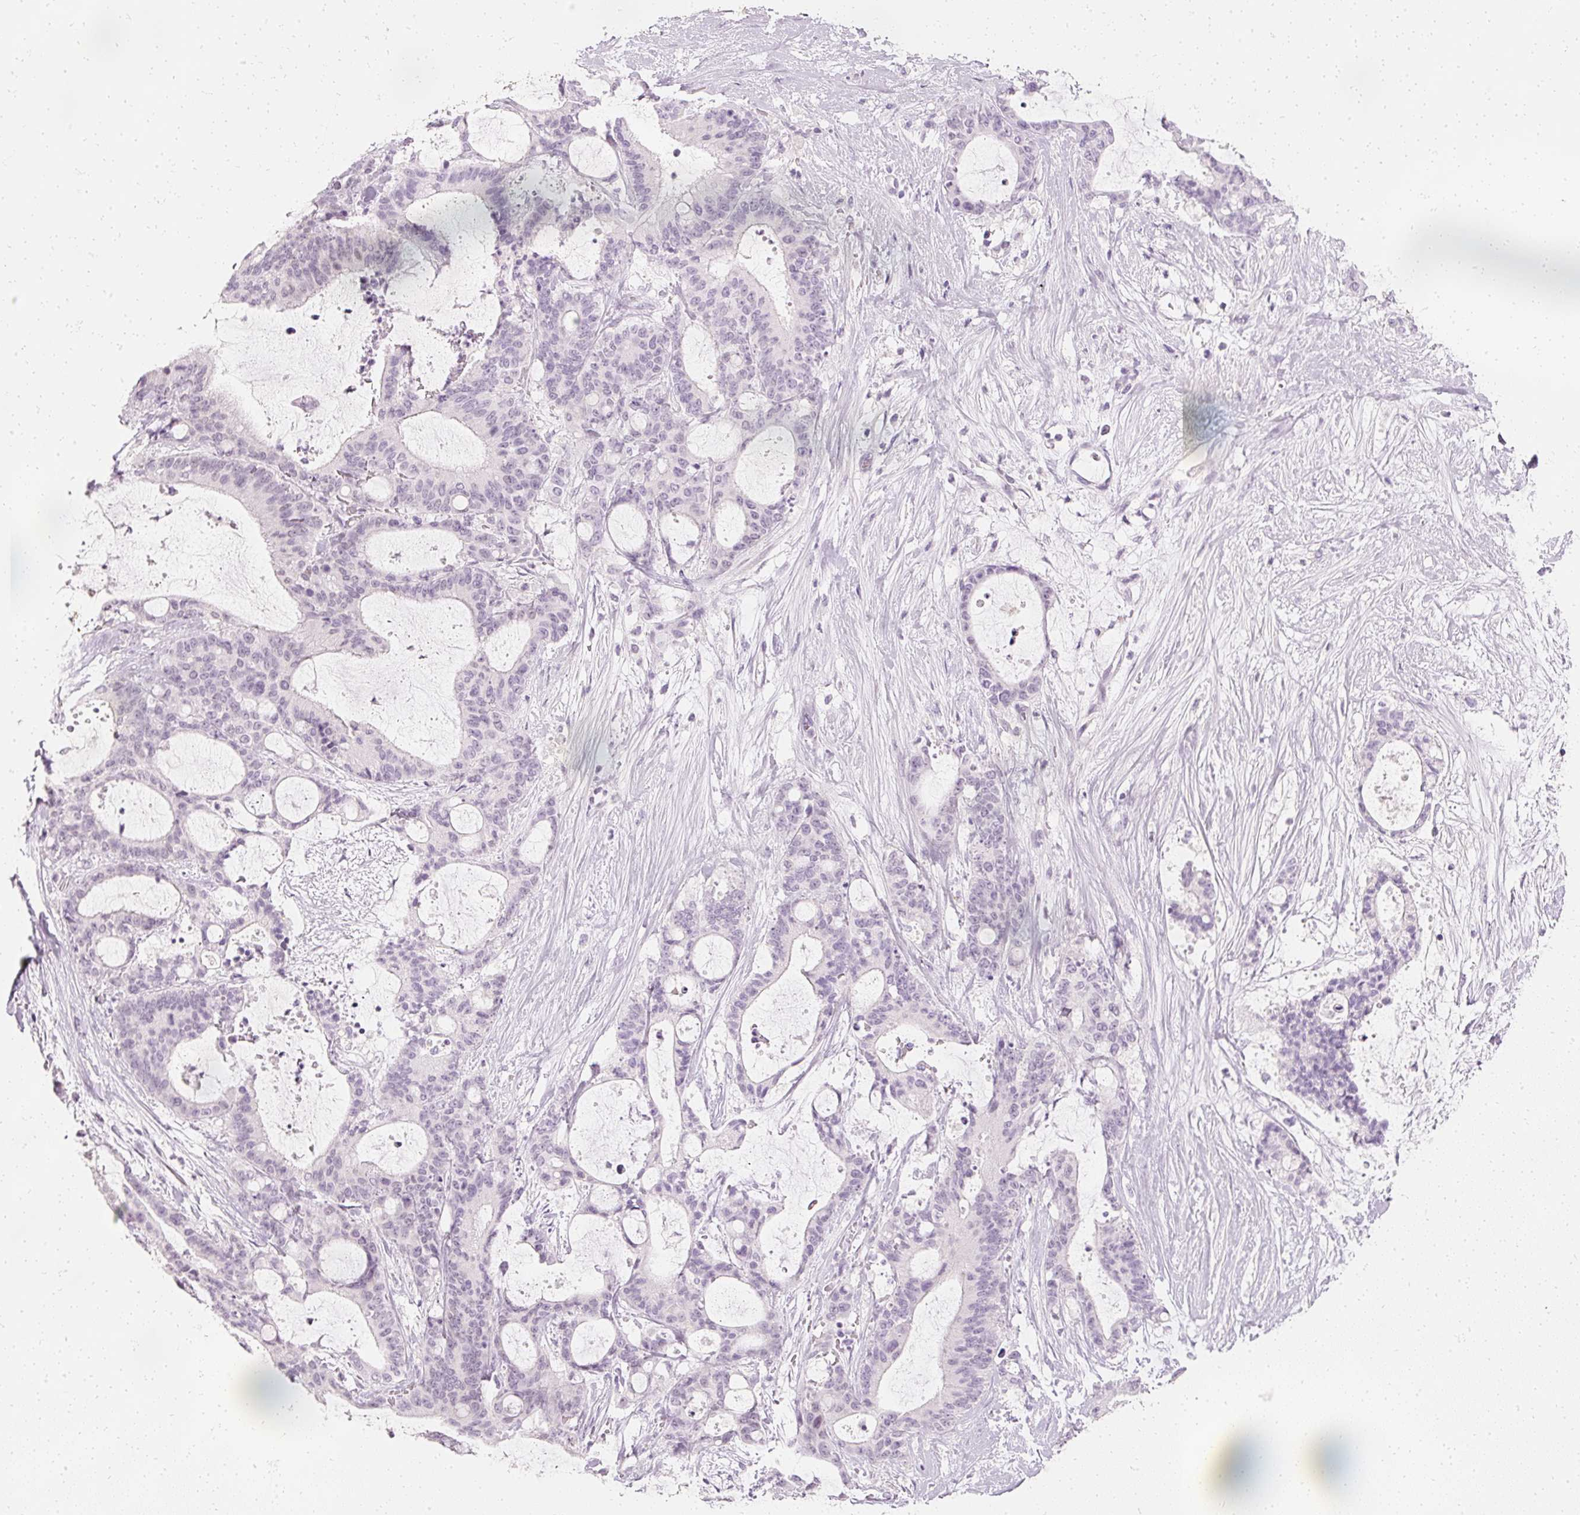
{"staining": {"intensity": "negative", "quantity": "none", "location": "none"}, "tissue": "liver cancer", "cell_type": "Tumor cells", "image_type": "cancer", "snomed": [{"axis": "morphology", "description": "Normal tissue, NOS"}, {"axis": "morphology", "description": "Cholangiocarcinoma"}, {"axis": "topography", "description": "Liver"}, {"axis": "topography", "description": "Peripheral nerve tissue"}], "caption": "An immunohistochemistry (IHC) photomicrograph of cholangiocarcinoma (liver) is shown. There is no staining in tumor cells of cholangiocarcinoma (liver).", "gene": "ELAVL3", "patient": {"sex": "female", "age": 73}}